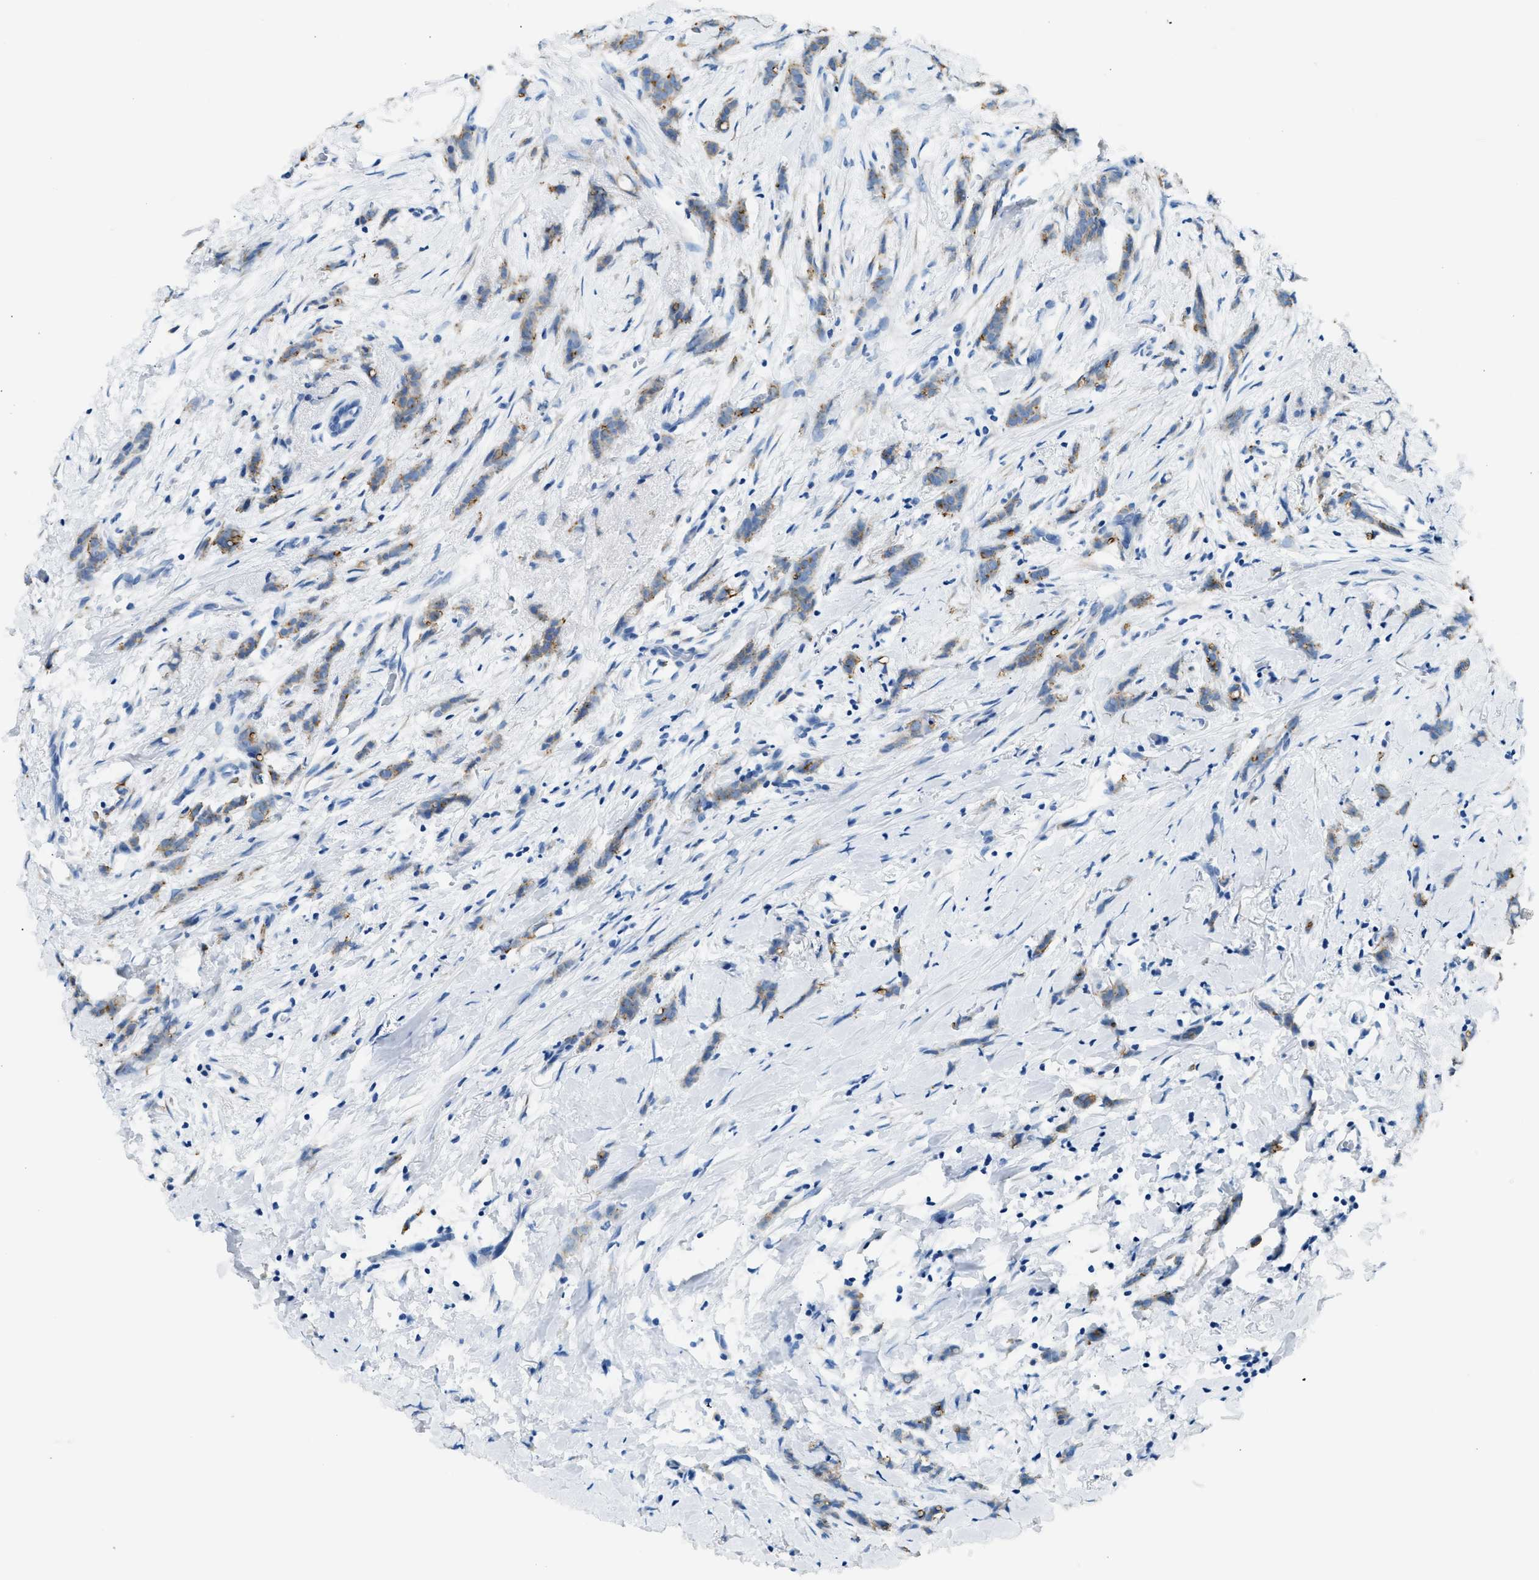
{"staining": {"intensity": "moderate", "quantity": ">75%", "location": "cytoplasmic/membranous"}, "tissue": "breast cancer", "cell_type": "Tumor cells", "image_type": "cancer", "snomed": [{"axis": "morphology", "description": "Lobular carcinoma, in situ"}, {"axis": "morphology", "description": "Lobular carcinoma"}, {"axis": "topography", "description": "Breast"}], "caption": "Moderate cytoplasmic/membranous positivity is seen in about >75% of tumor cells in breast cancer (lobular carcinoma).", "gene": "CLDN18", "patient": {"sex": "female", "age": 41}}